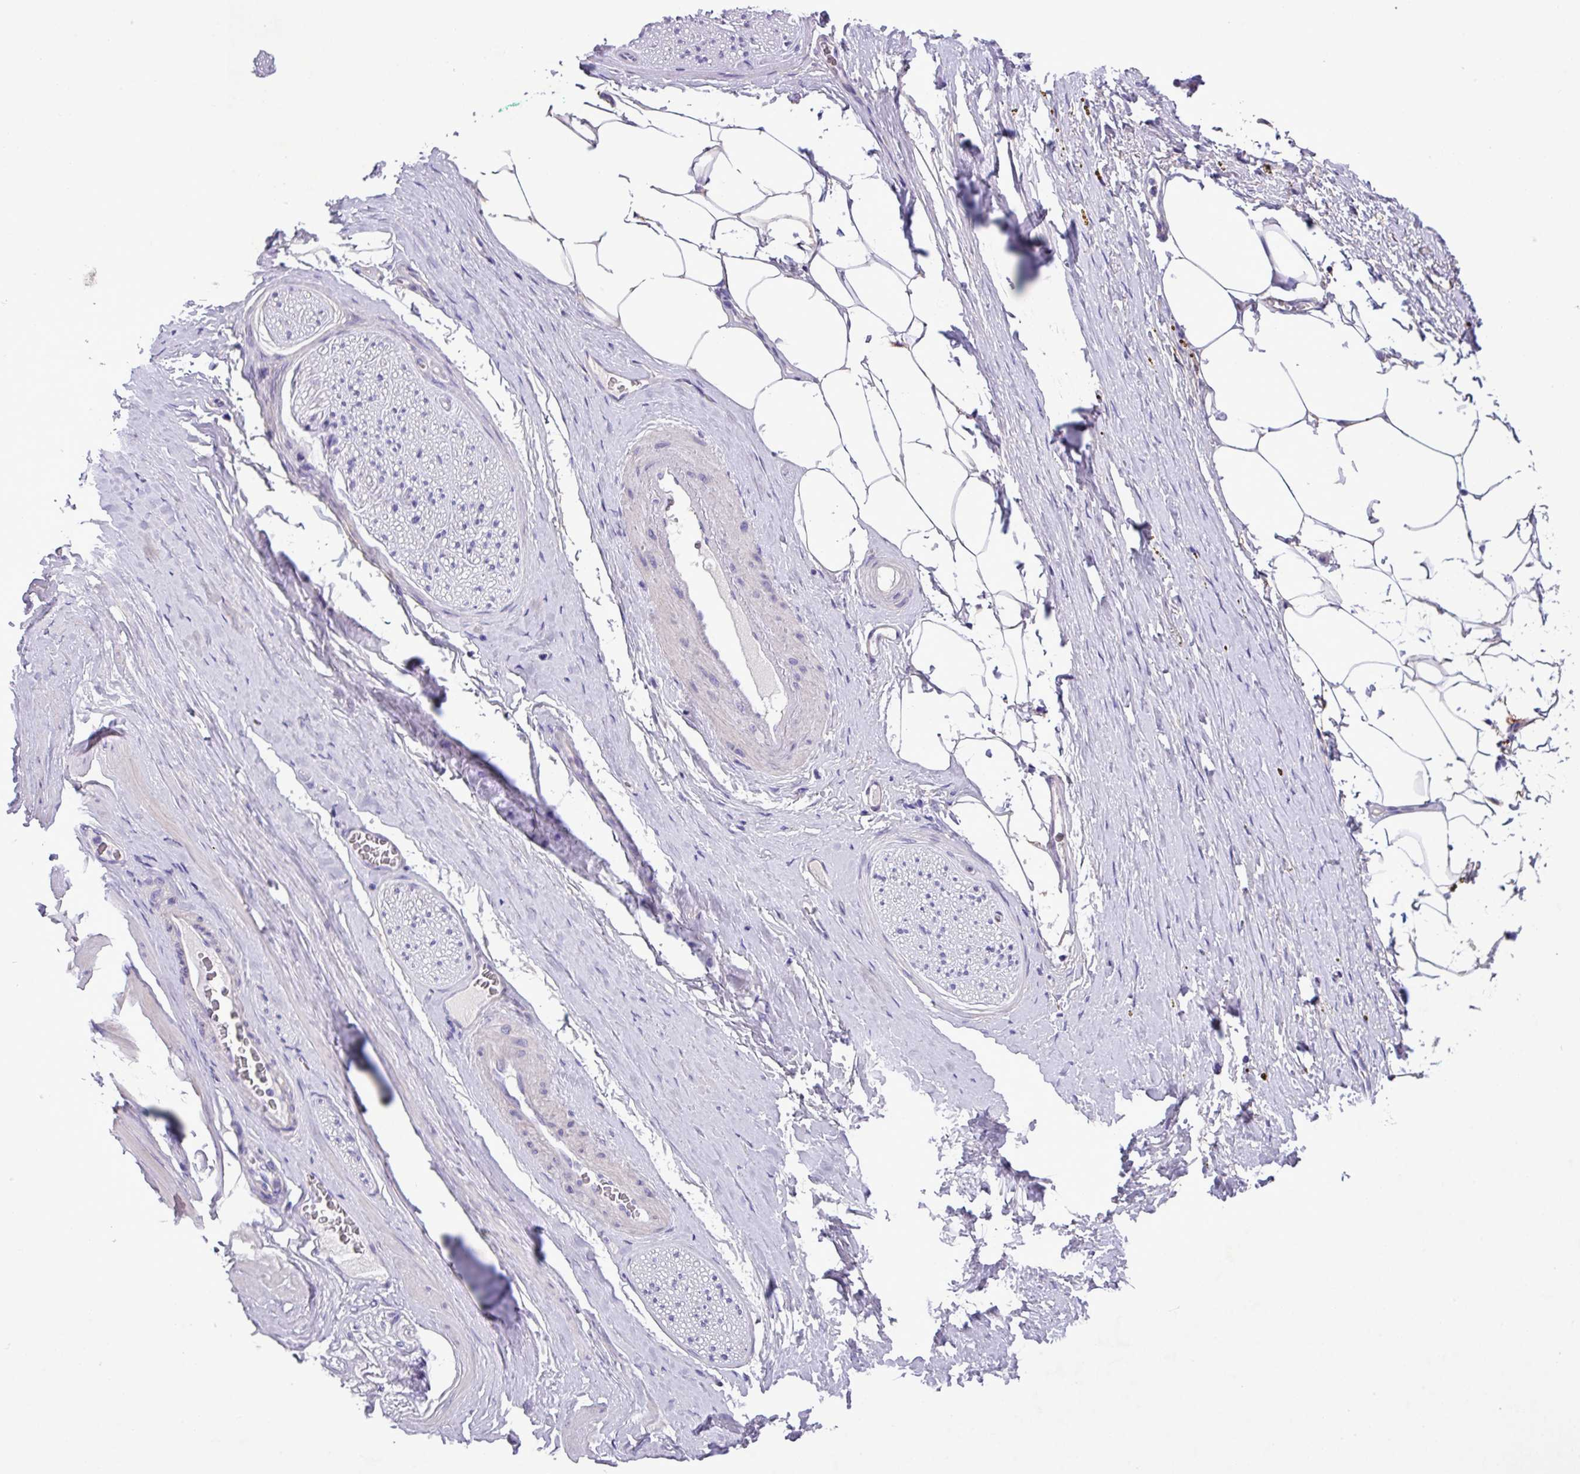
{"staining": {"intensity": "negative", "quantity": "none", "location": "none"}, "tissue": "adipose tissue", "cell_type": "Adipocytes", "image_type": "normal", "snomed": [{"axis": "morphology", "description": "Normal tissue, NOS"}, {"axis": "morphology", "description": "Adenocarcinoma, High grade"}, {"axis": "topography", "description": "Prostate"}, {"axis": "topography", "description": "Peripheral nerve tissue"}], "caption": "This is a photomicrograph of IHC staining of benign adipose tissue, which shows no expression in adipocytes. Nuclei are stained in blue.", "gene": "CD248", "patient": {"sex": "male", "age": 68}}